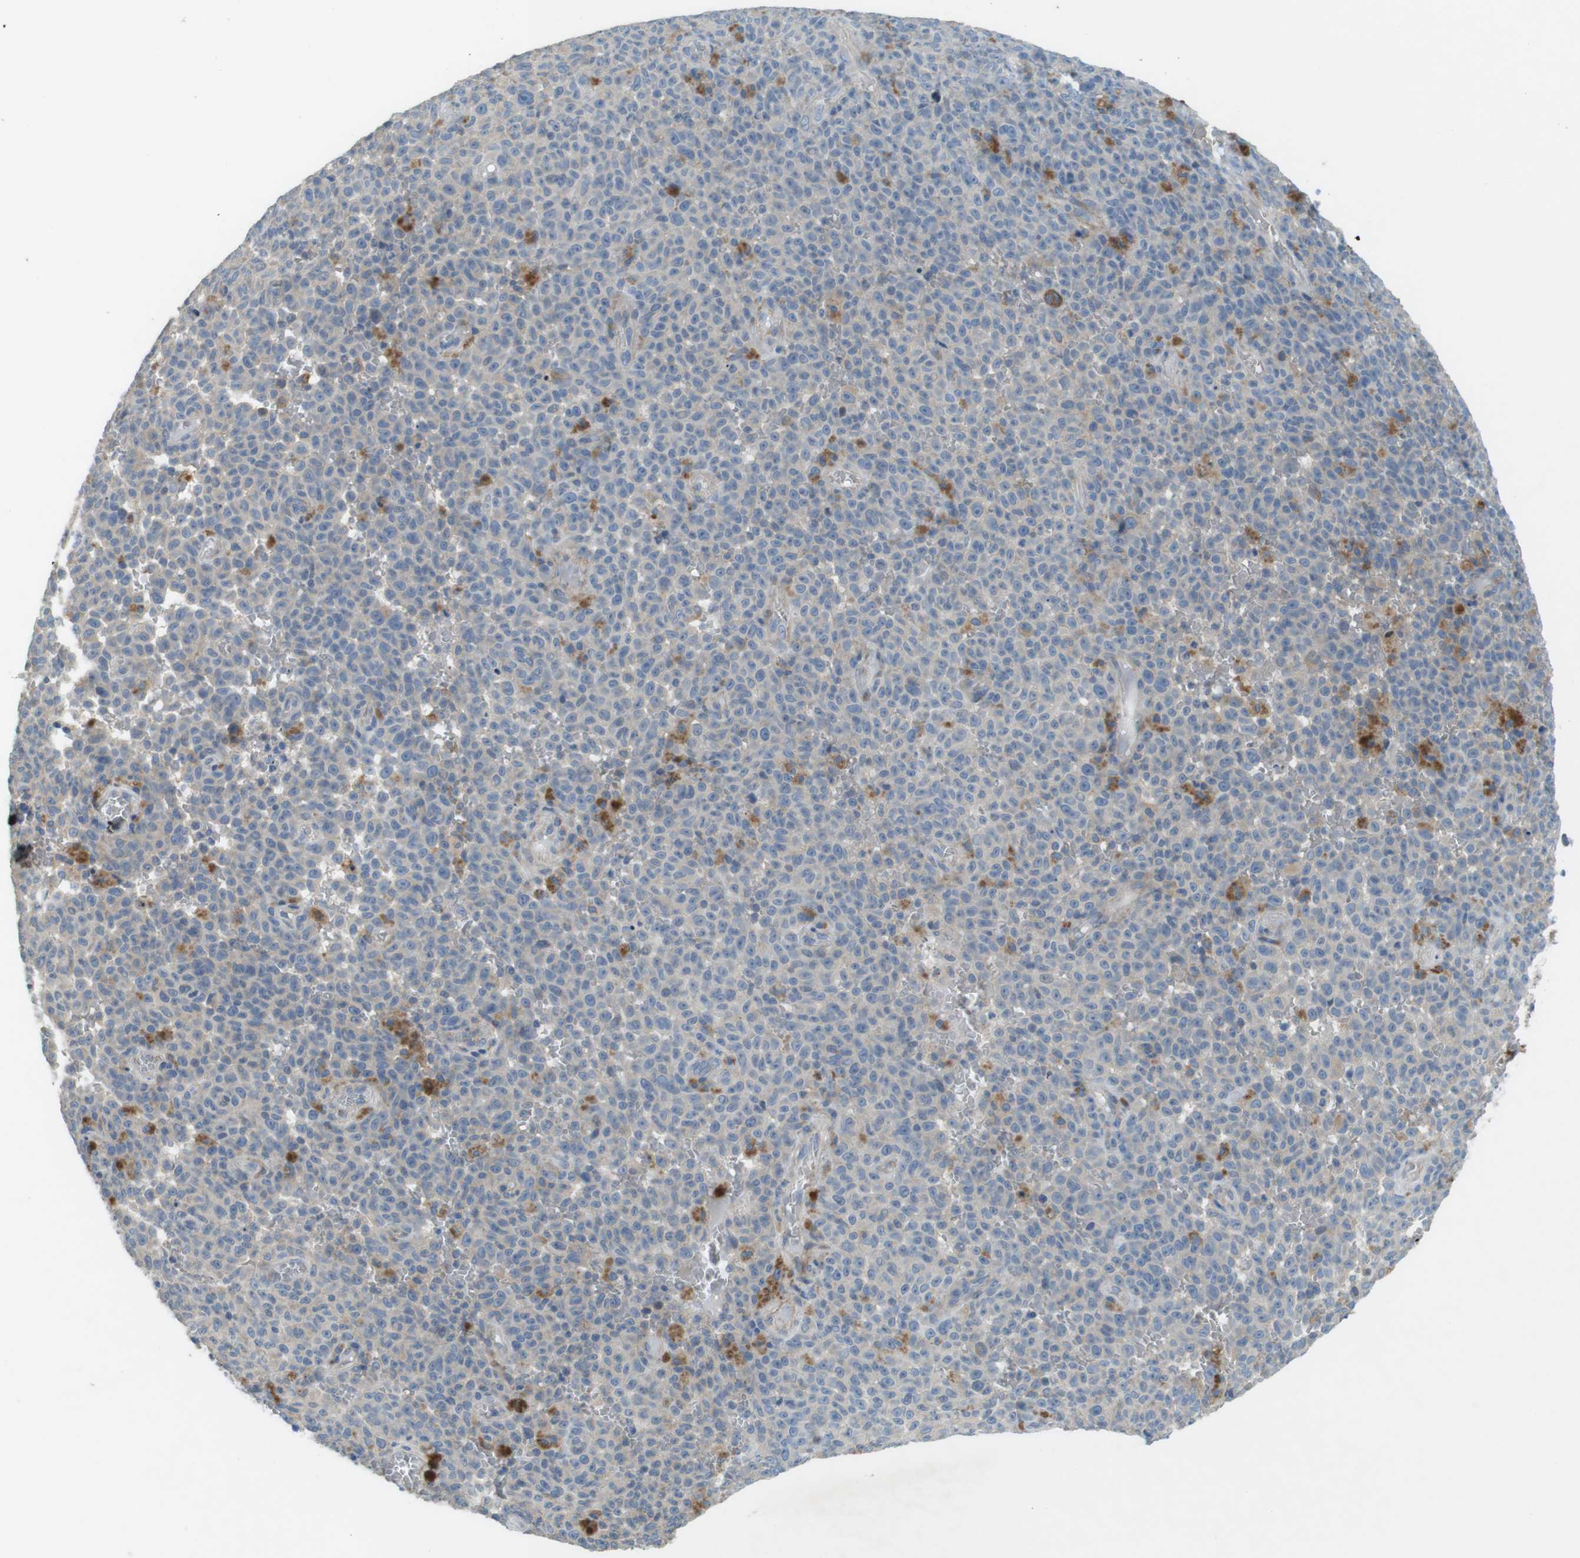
{"staining": {"intensity": "weak", "quantity": "<25%", "location": "cytoplasmic/membranous"}, "tissue": "melanoma", "cell_type": "Tumor cells", "image_type": "cancer", "snomed": [{"axis": "morphology", "description": "Malignant melanoma, NOS"}, {"axis": "topography", "description": "Skin"}], "caption": "There is no significant expression in tumor cells of malignant melanoma.", "gene": "TYW1", "patient": {"sex": "female", "age": 82}}